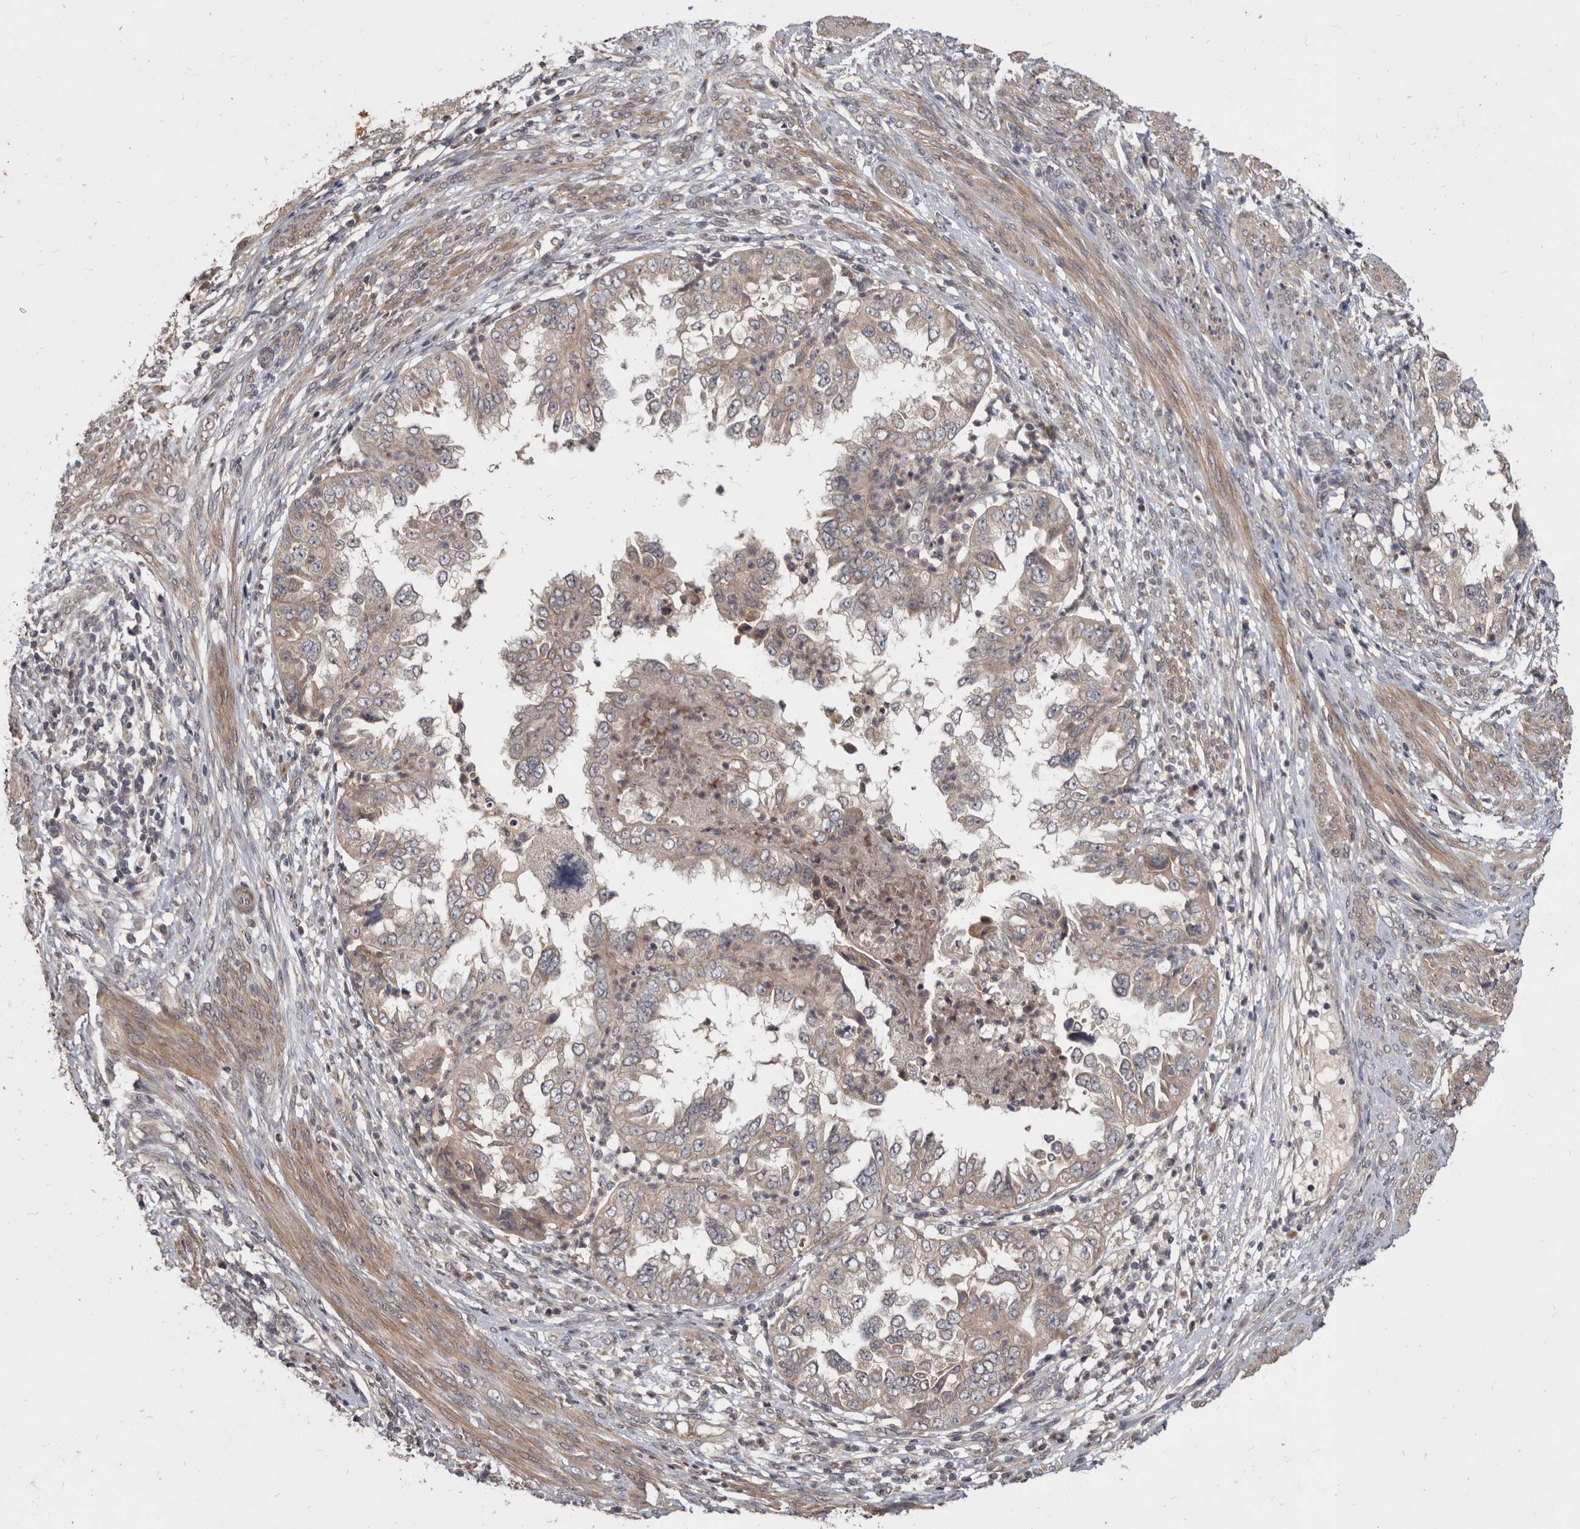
{"staining": {"intensity": "weak", "quantity": ">75%", "location": "cytoplasmic/membranous"}, "tissue": "endometrial cancer", "cell_type": "Tumor cells", "image_type": "cancer", "snomed": [{"axis": "morphology", "description": "Adenocarcinoma, NOS"}, {"axis": "topography", "description": "Endometrium"}], "caption": "The micrograph reveals immunohistochemical staining of endometrial adenocarcinoma. There is weak cytoplasmic/membranous staining is seen in approximately >75% of tumor cells. (brown staining indicates protein expression, while blue staining denotes nuclei).", "gene": "DNAJC28", "patient": {"sex": "female", "age": 85}}